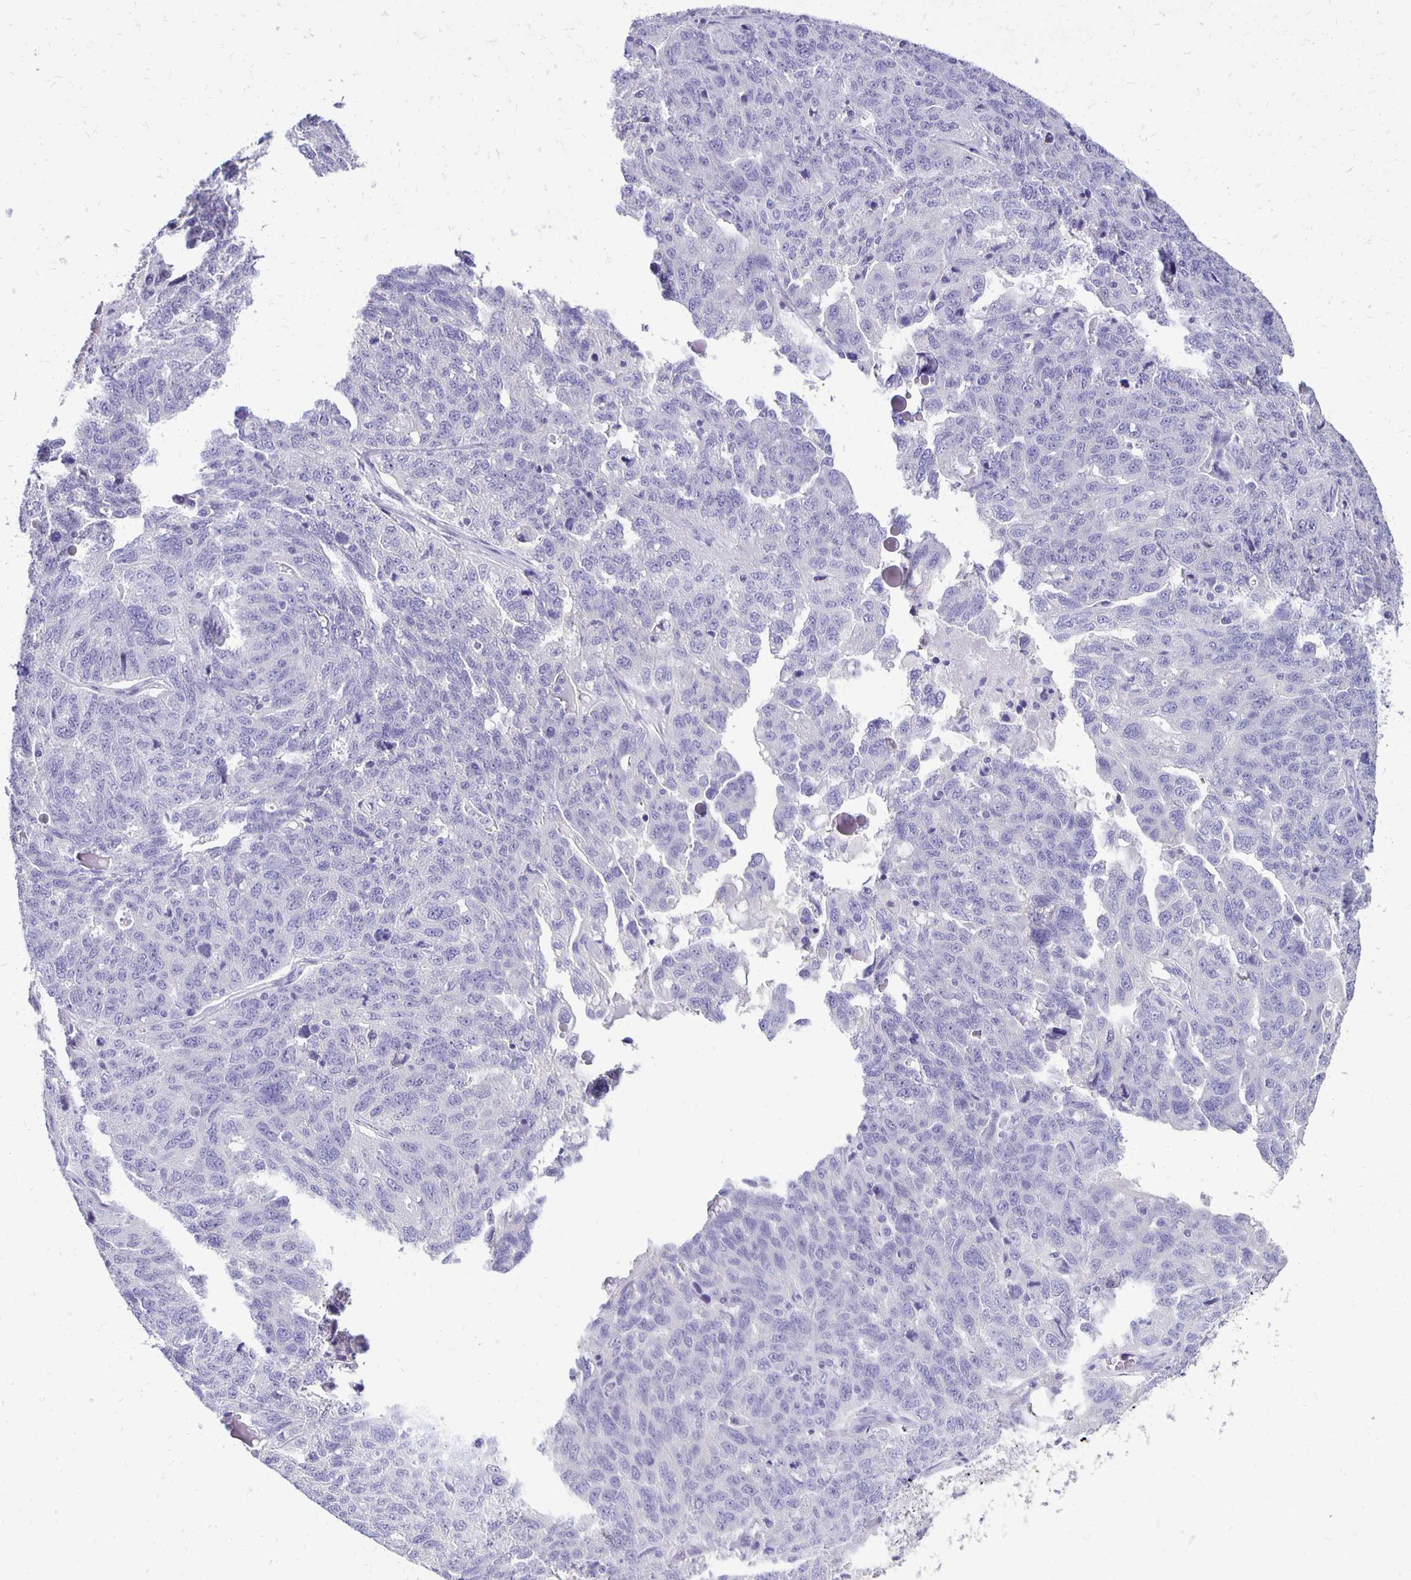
{"staining": {"intensity": "negative", "quantity": "none", "location": "none"}, "tissue": "ovarian cancer", "cell_type": "Tumor cells", "image_type": "cancer", "snomed": [{"axis": "morphology", "description": "Cystadenocarcinoma, serous, NOS"}, {"axis": "topography", "description": "Ovary"}], "caption": "Ovarian cancer stained for a protein using IHC demonstrates no positivity tumor cells.", "gene": "ANKRD45", "patient": {"sex": "female", "age": 71}}